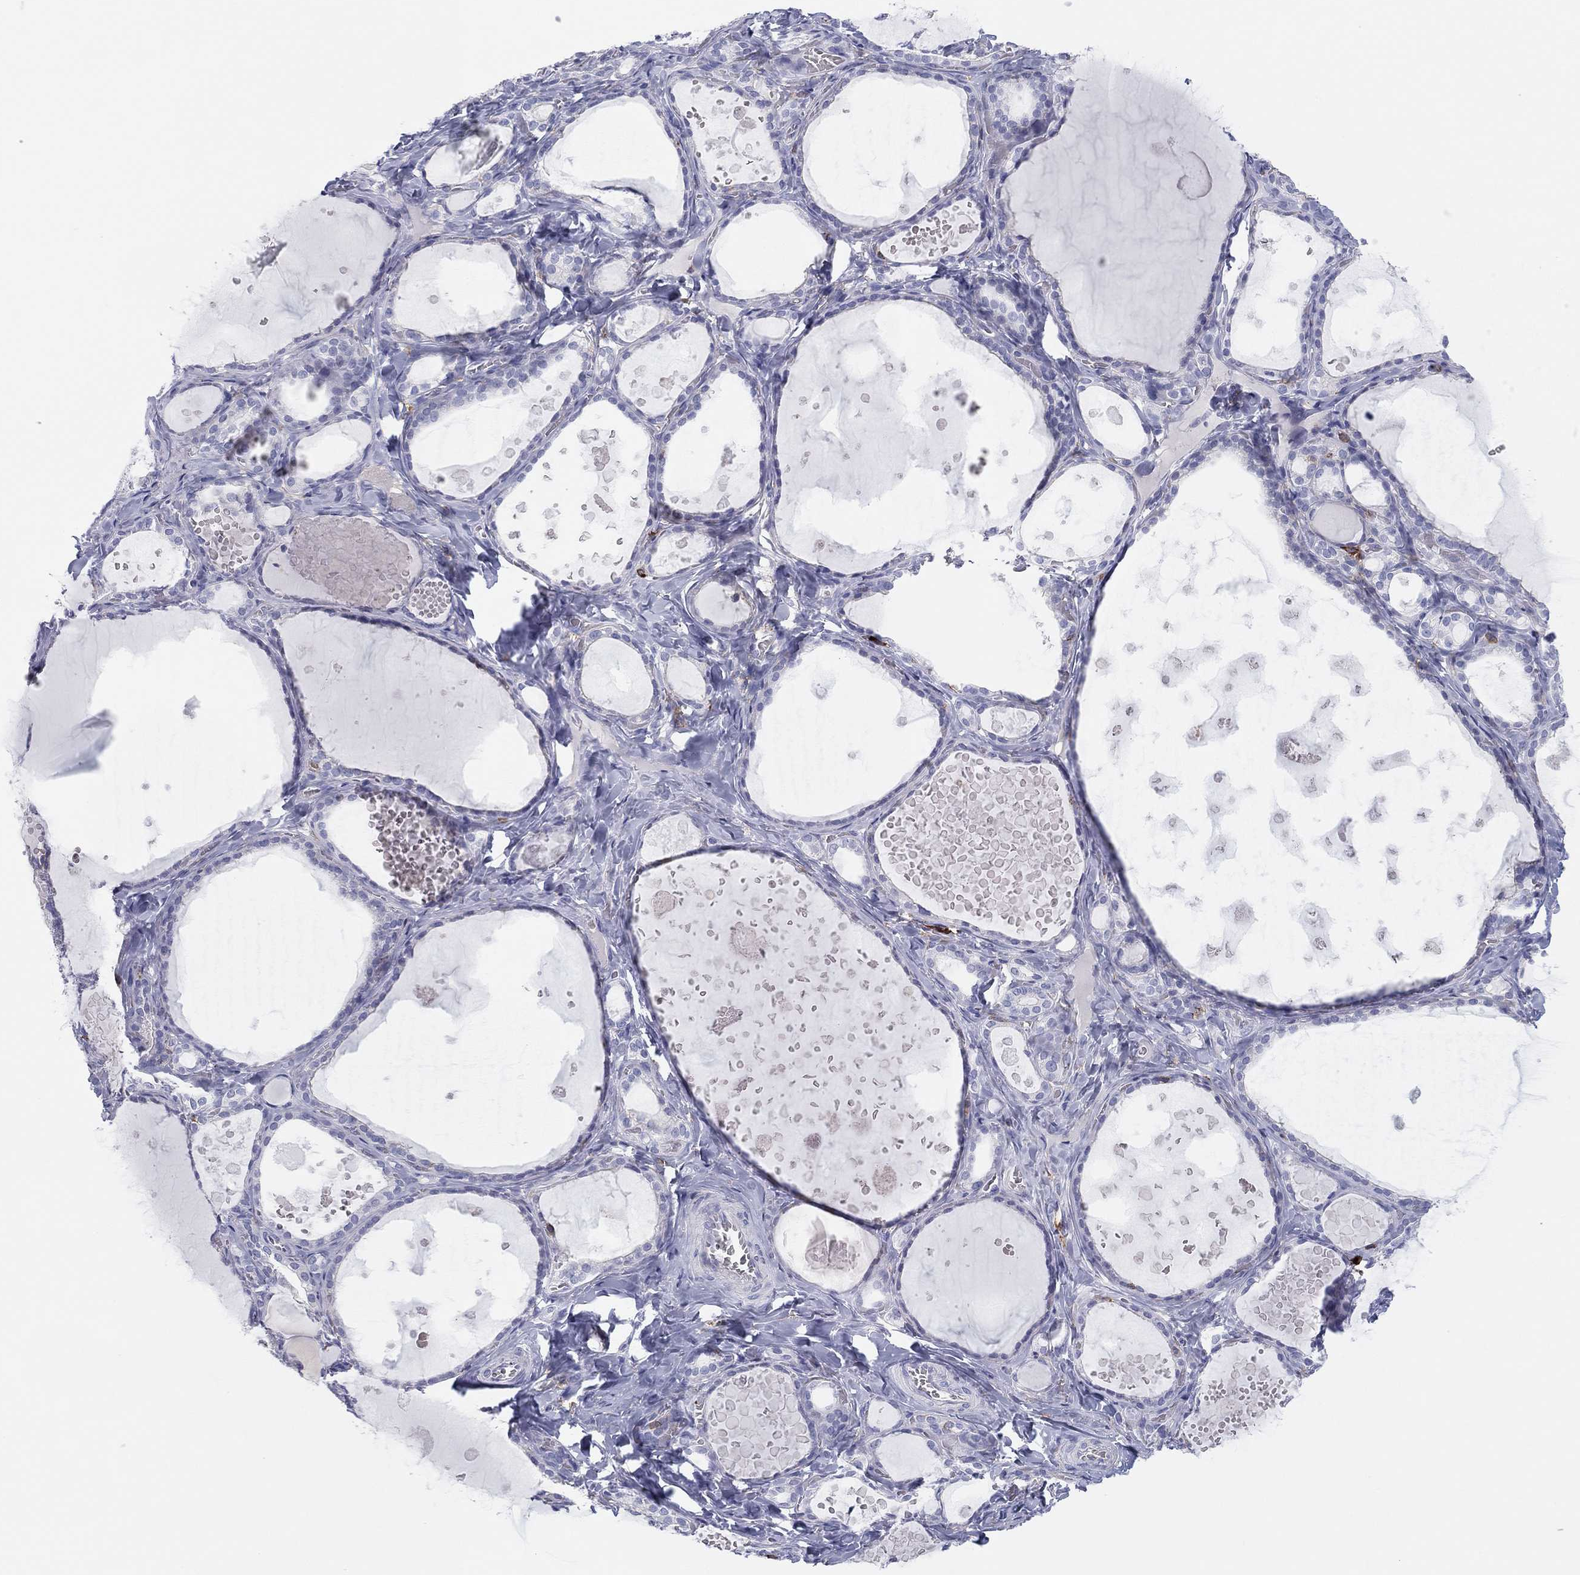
{"staining": {"intensity": "negative", "quantity": "none", "location": "none"}, "tissue": "thyroid gland", "cell_type": "Glandular cells", "image_type": "normal", "snomed": [{"axis": "morphology", "description": "Normal tissue, NOS"}, {"axis": "topography", "description": "Thyroid gland"}], "caption": "Immunohistochemistry (IHC) histopathology image of benign thyroid gland: human thyroid gland stained with DAB (3,3'-diaminobenzidine) displays no significant protein expression in glandular cells. Brightfield microscopy of immunohistochemistry stained with DAB (3,3'-diaminobenzidine) (brown) and hematoxylin (blue), captured at high magnification.", "gene": "SELPLG", "patient": {"sex": "female", "age": 56}}